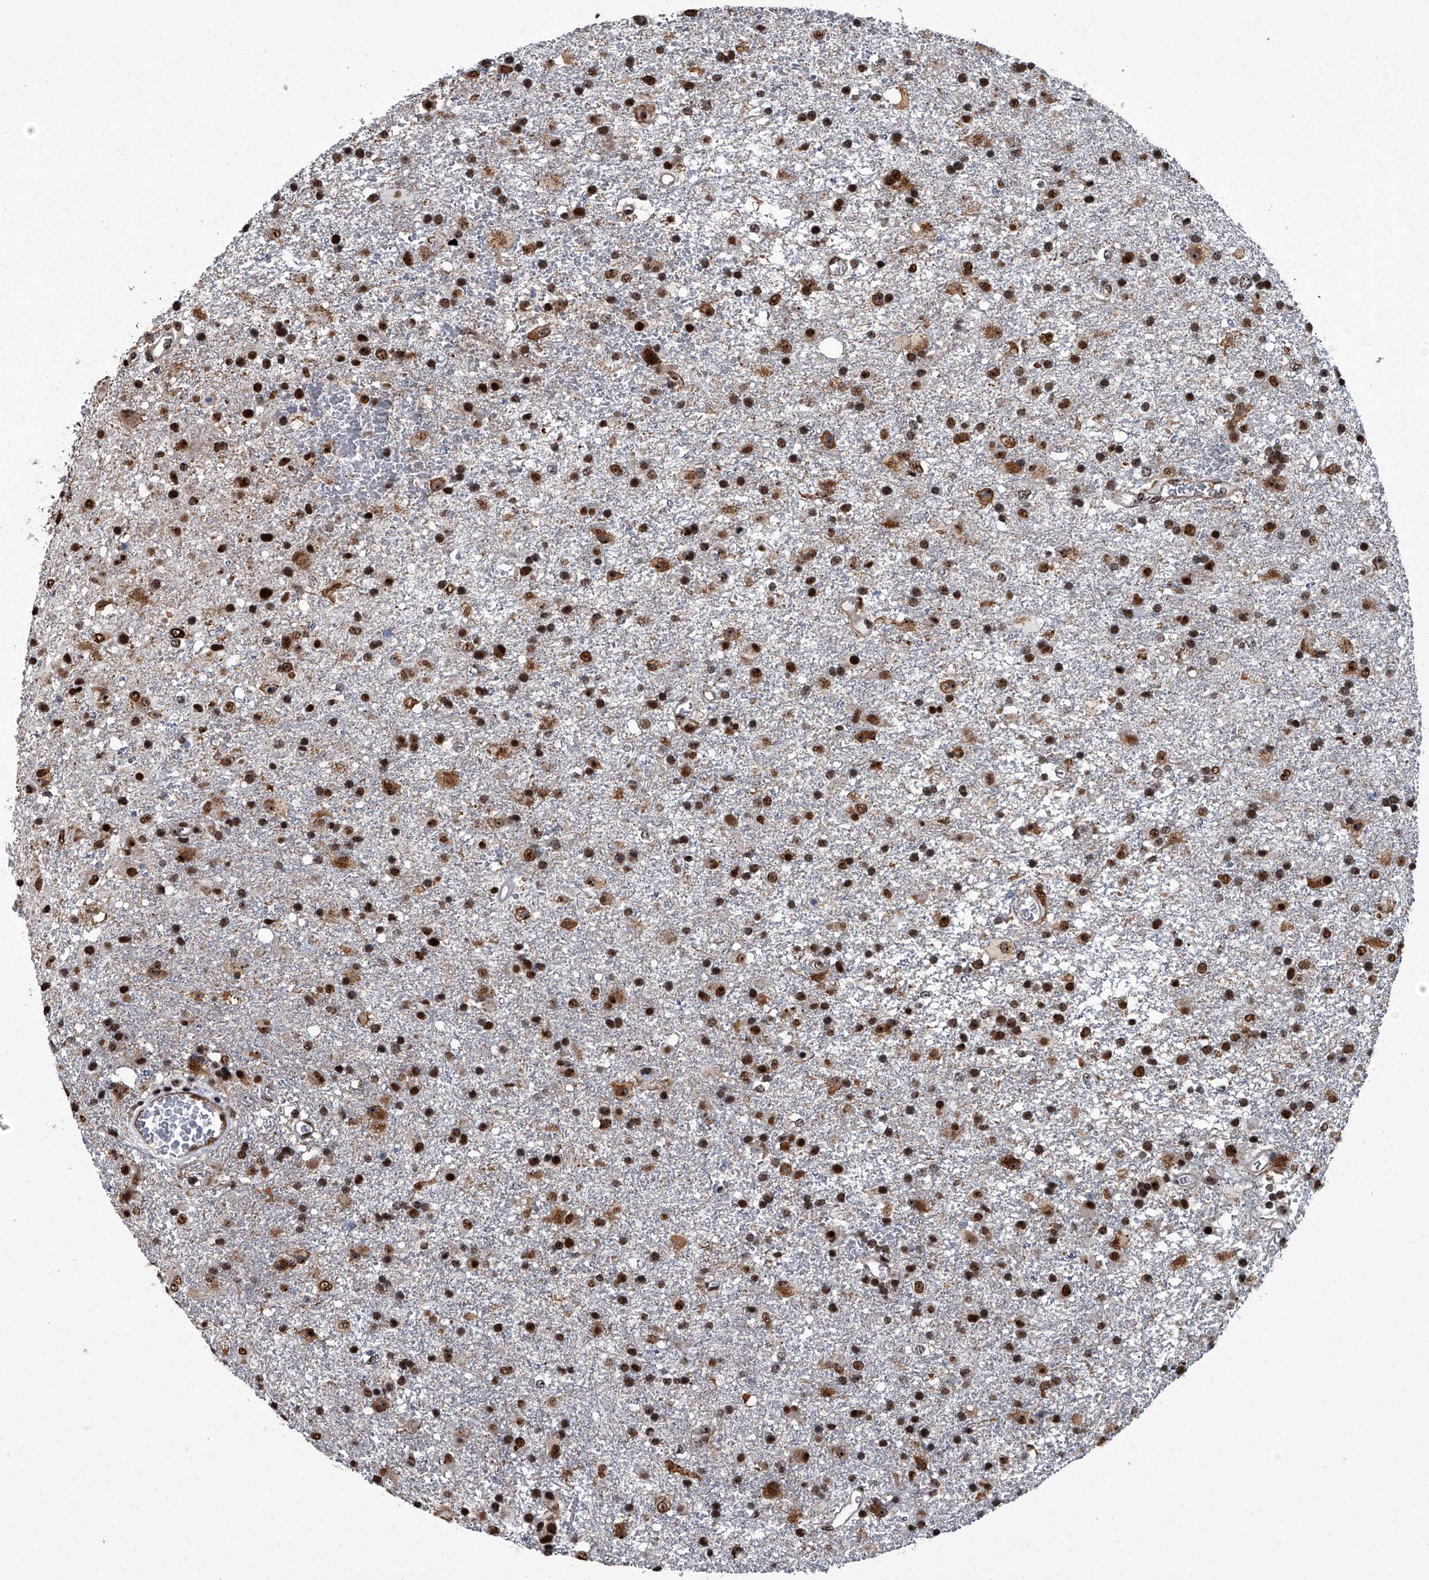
{"staining": {"intensity": "strong", "quantity": ">75%", "location": "cytoplasmic/membranous,nuclear"}, "tissue": "glioma", "cell_type": "Tumor cells", "image_type": "cancer", "snomed": [{"axis": "morphology", "description": "Glioma, malignant, Low grade"}, {"axis": "topography", "description": "Brain"}], "caption": "Tumor cells exhibit strong cytoplasmic/membranous and nuclear positivity in approximately >75% of cells in malignant low-grade glioma. The protein of interest is shown in brown color, while the nuclei are stained blue.", "gene": "ZNF518B", "patient": {"sex": "male", "age": 65}}